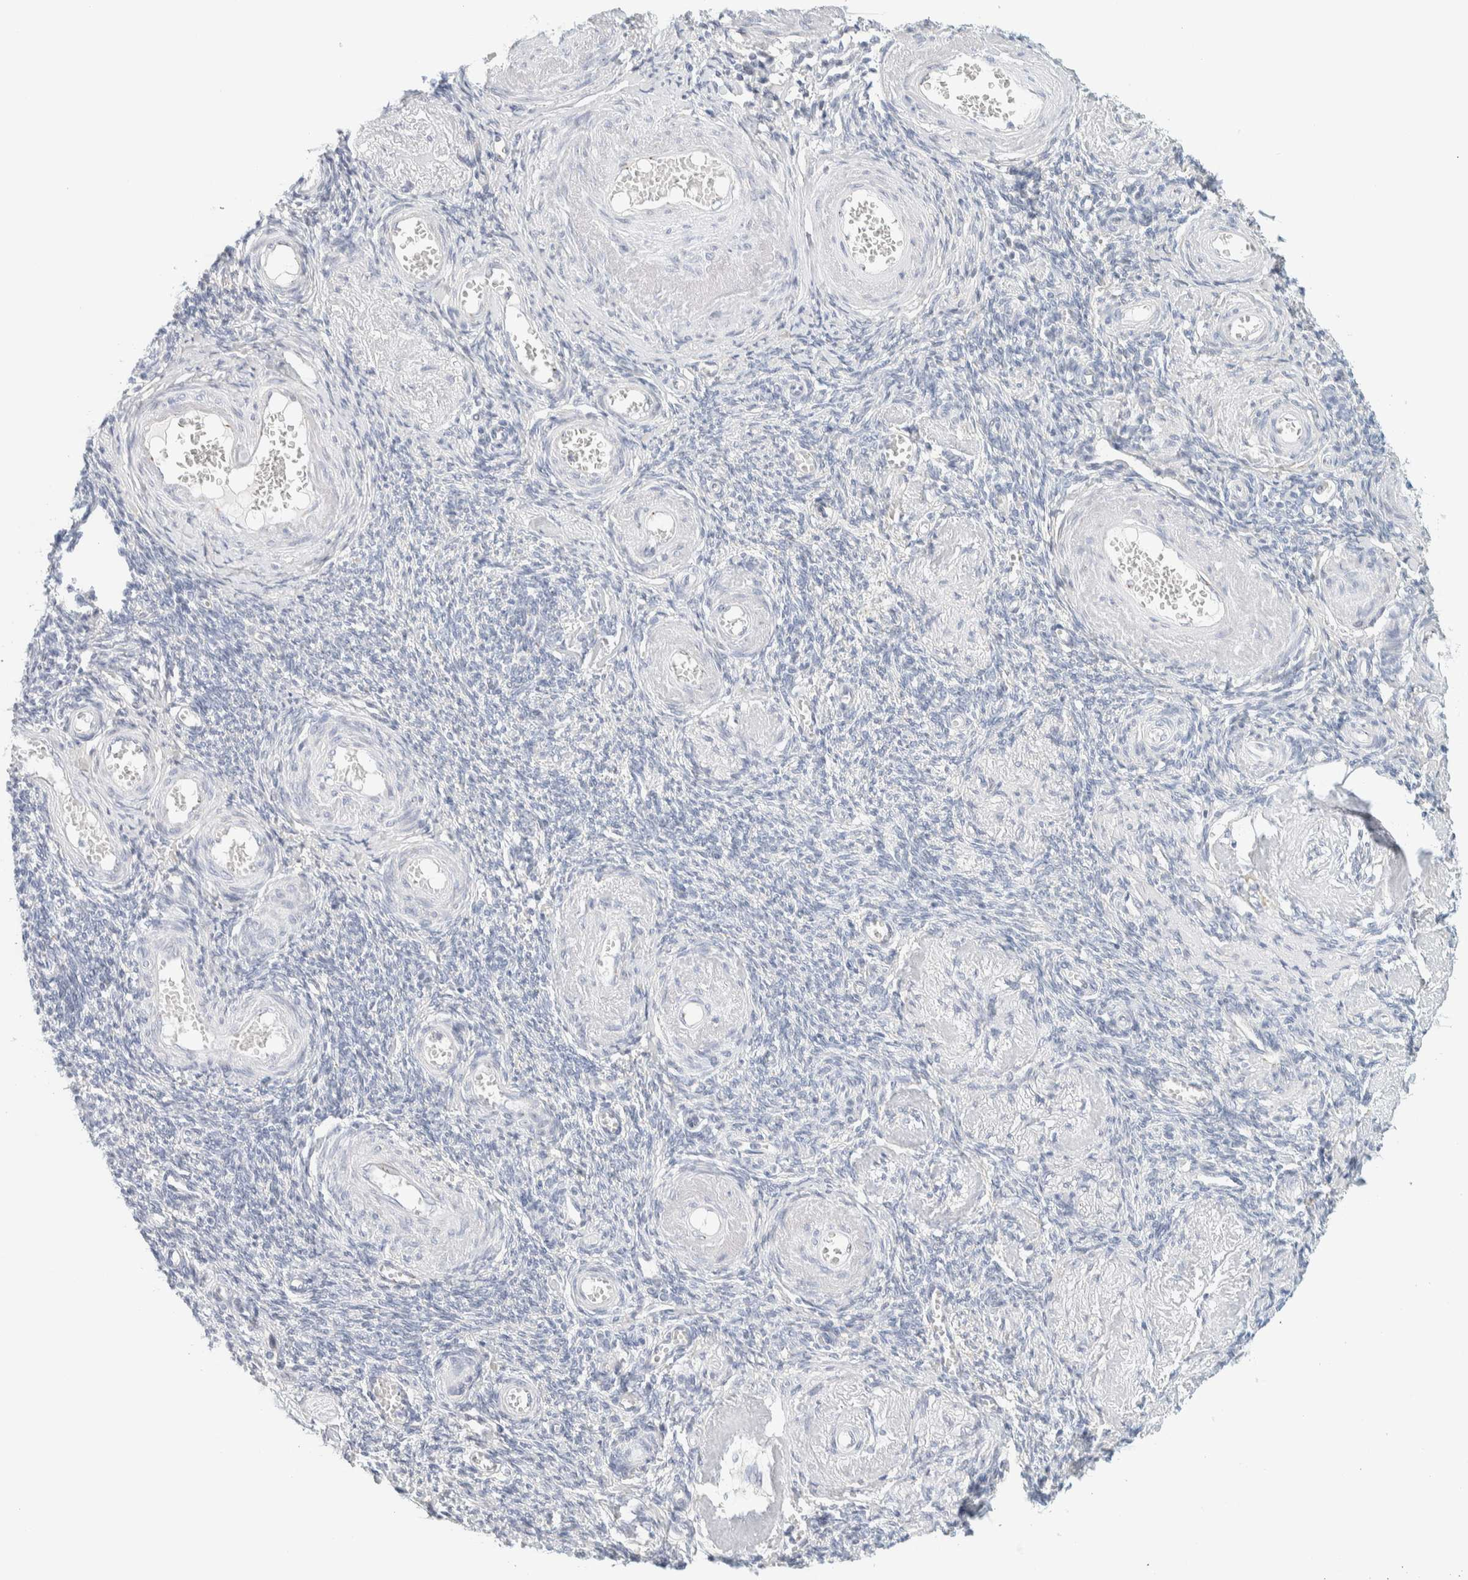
{"staining": {"intensity": "negative", "quantity": "none", "location": "none"}, "tissue": "adipose tissue", "cell_type": "Adipocytes", "image_type": "normal", "snomed": [{"axis": "morphology", "description": "Normal tissue, NOS"}, {"axis": "topography", "description": "Vascular tissue"}, {"axis": "topography", "description": "Fallopian tube"}, {"axis": "topography", "description": "Ovary"}], "caption": "The immunohistochemistry photomicrograph has no significant positivity in adipocytes of adipose tissue. (Stains: DAB (3,3'-diaminobenzidine) immunohistochemistry (IHC) with hematoxylin counter stain, Microscopy: brightfield microscopy at high magnification).", "gene": "SPNS3", "patient": {"sex": "female", "age": 67}}